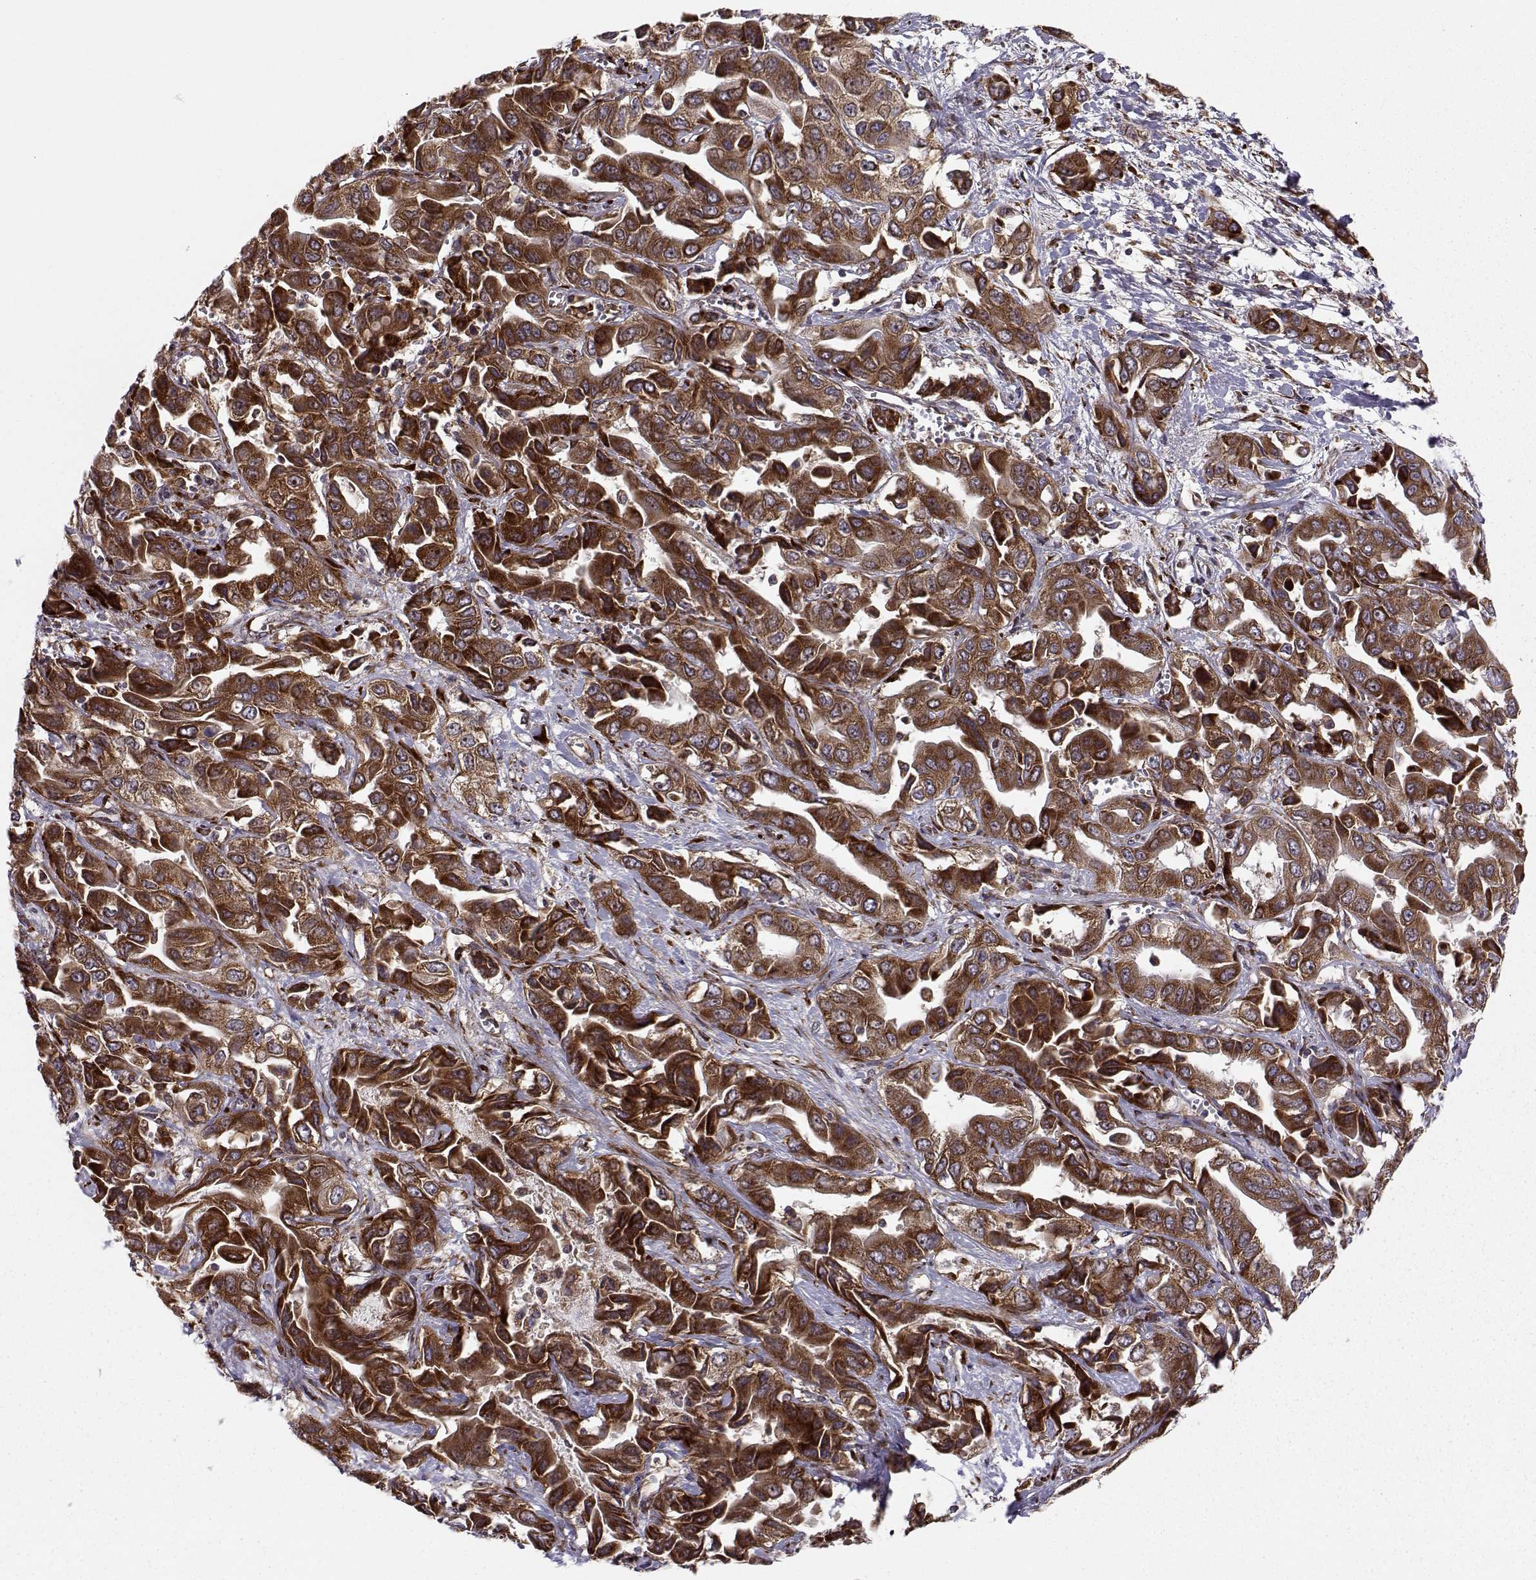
{"staining": {"intensity": "strong", "quantity": ">75%", "location": "cytoplasmic/membranous"}, "tissue": "liver cancer", "cell_type": "Tumor cells", "image_type": "cancer", "snomed": [{"axis": "morphology", "description": "Cholangiocarcinoma"}, {"axis": "topography", "description": "Liver"}], "caption": "A micrograph of liver cancer stained for a protein reveals strong cytoplasmic/membranous brown staining in tumor cells.", "gene": "RPL31", "patient": {"sex": "female", "age": 52}}